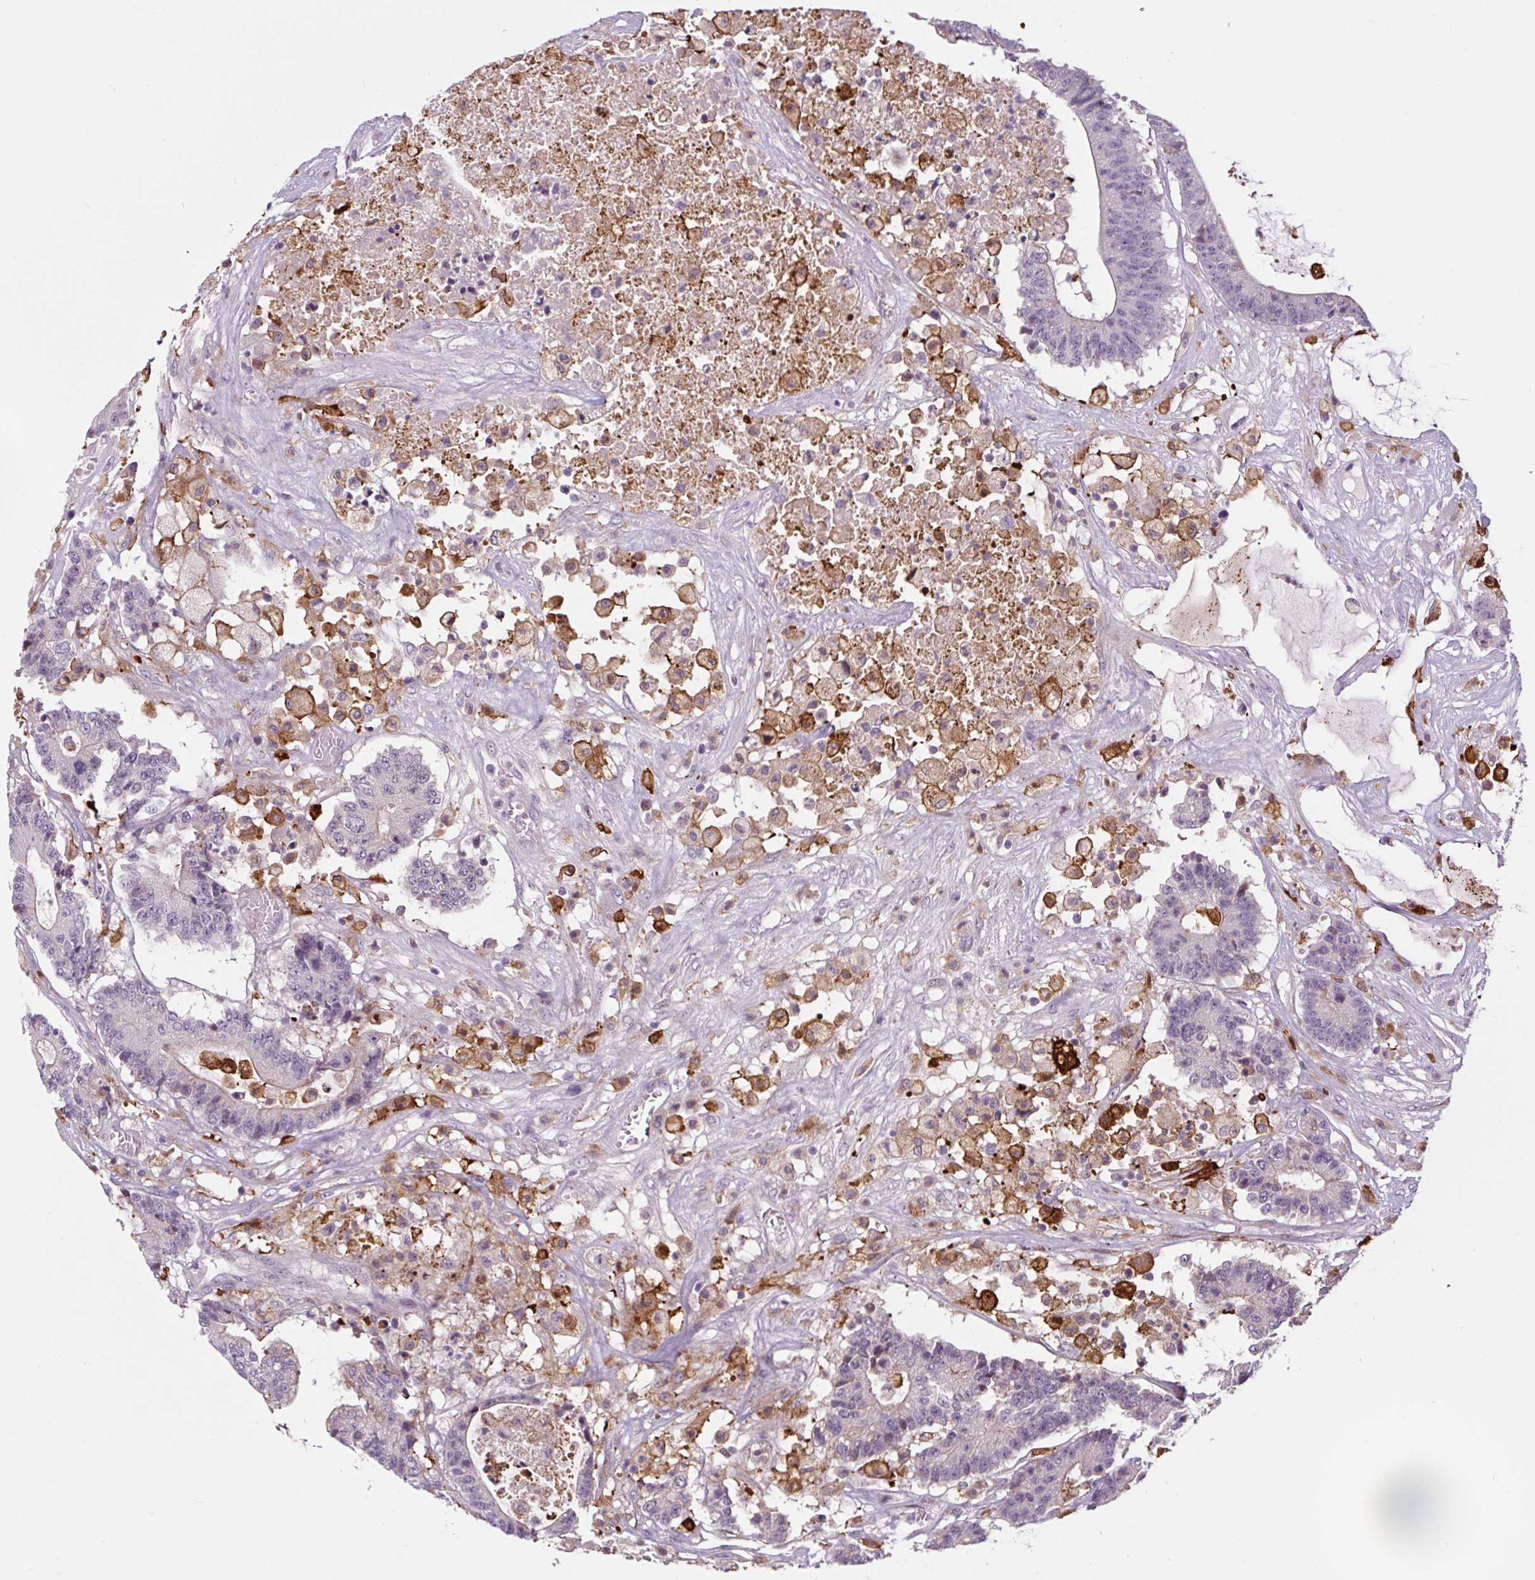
{"staining": {"intensity": "negative", "quantity": "none", "location": "none"}, "tissue": "colorectal cancer", "cell_type": "Tumor cells", "image_type": "cancer", "snomed": [{"axis": "morphology", "description": "Adenocarcinoma, NOS"}, {"axis": "topography", "description": "Colon"}], "caption": "Adenocarcinoma (colorectal) stained for a protein using IHC reveals no expression tumor cells.", "gene": "FUT10", "patient": {"sex": "female", "age": 84}}